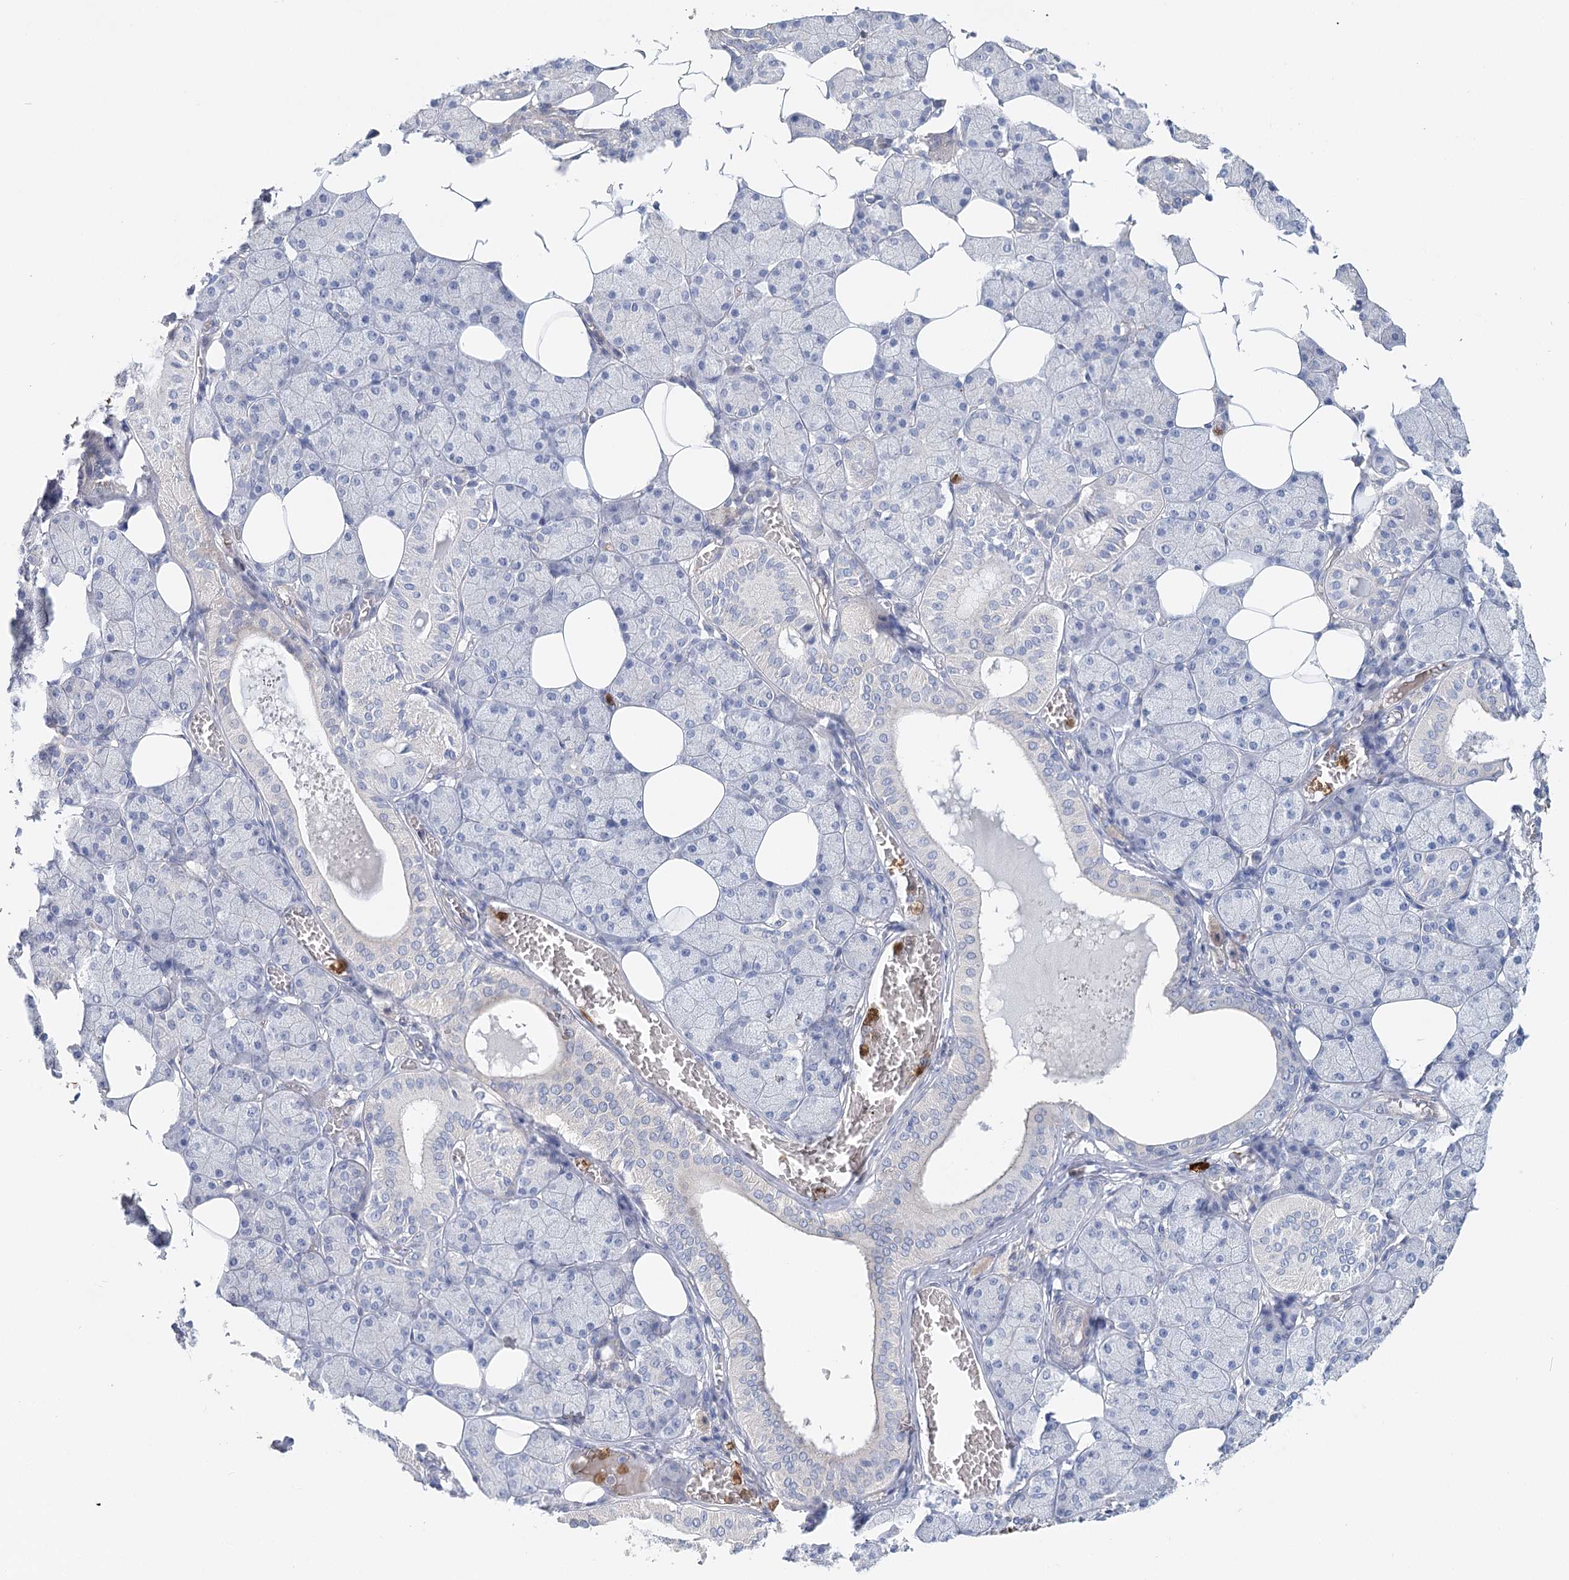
{"staining": {"intensity": "negative", "quantity": "none", "location": "none"}, "tissue": "salivary gland", "cell_type": "Glandular cells", "image_type": "normal", "snomed": [{"axis": "morphology", "description": "Normal tissue, NOS"}, {"axis": "topography", "description": "Salivary gland"}], "caption": "Immunohistochemistry (IHC) micrograph of normal salivary gland: salivary gland stained with DAB reveals no significant protein positivity in glandular cells.", "gene": "EPB41L5", "patient": {"sex": "female", "age": 33}}